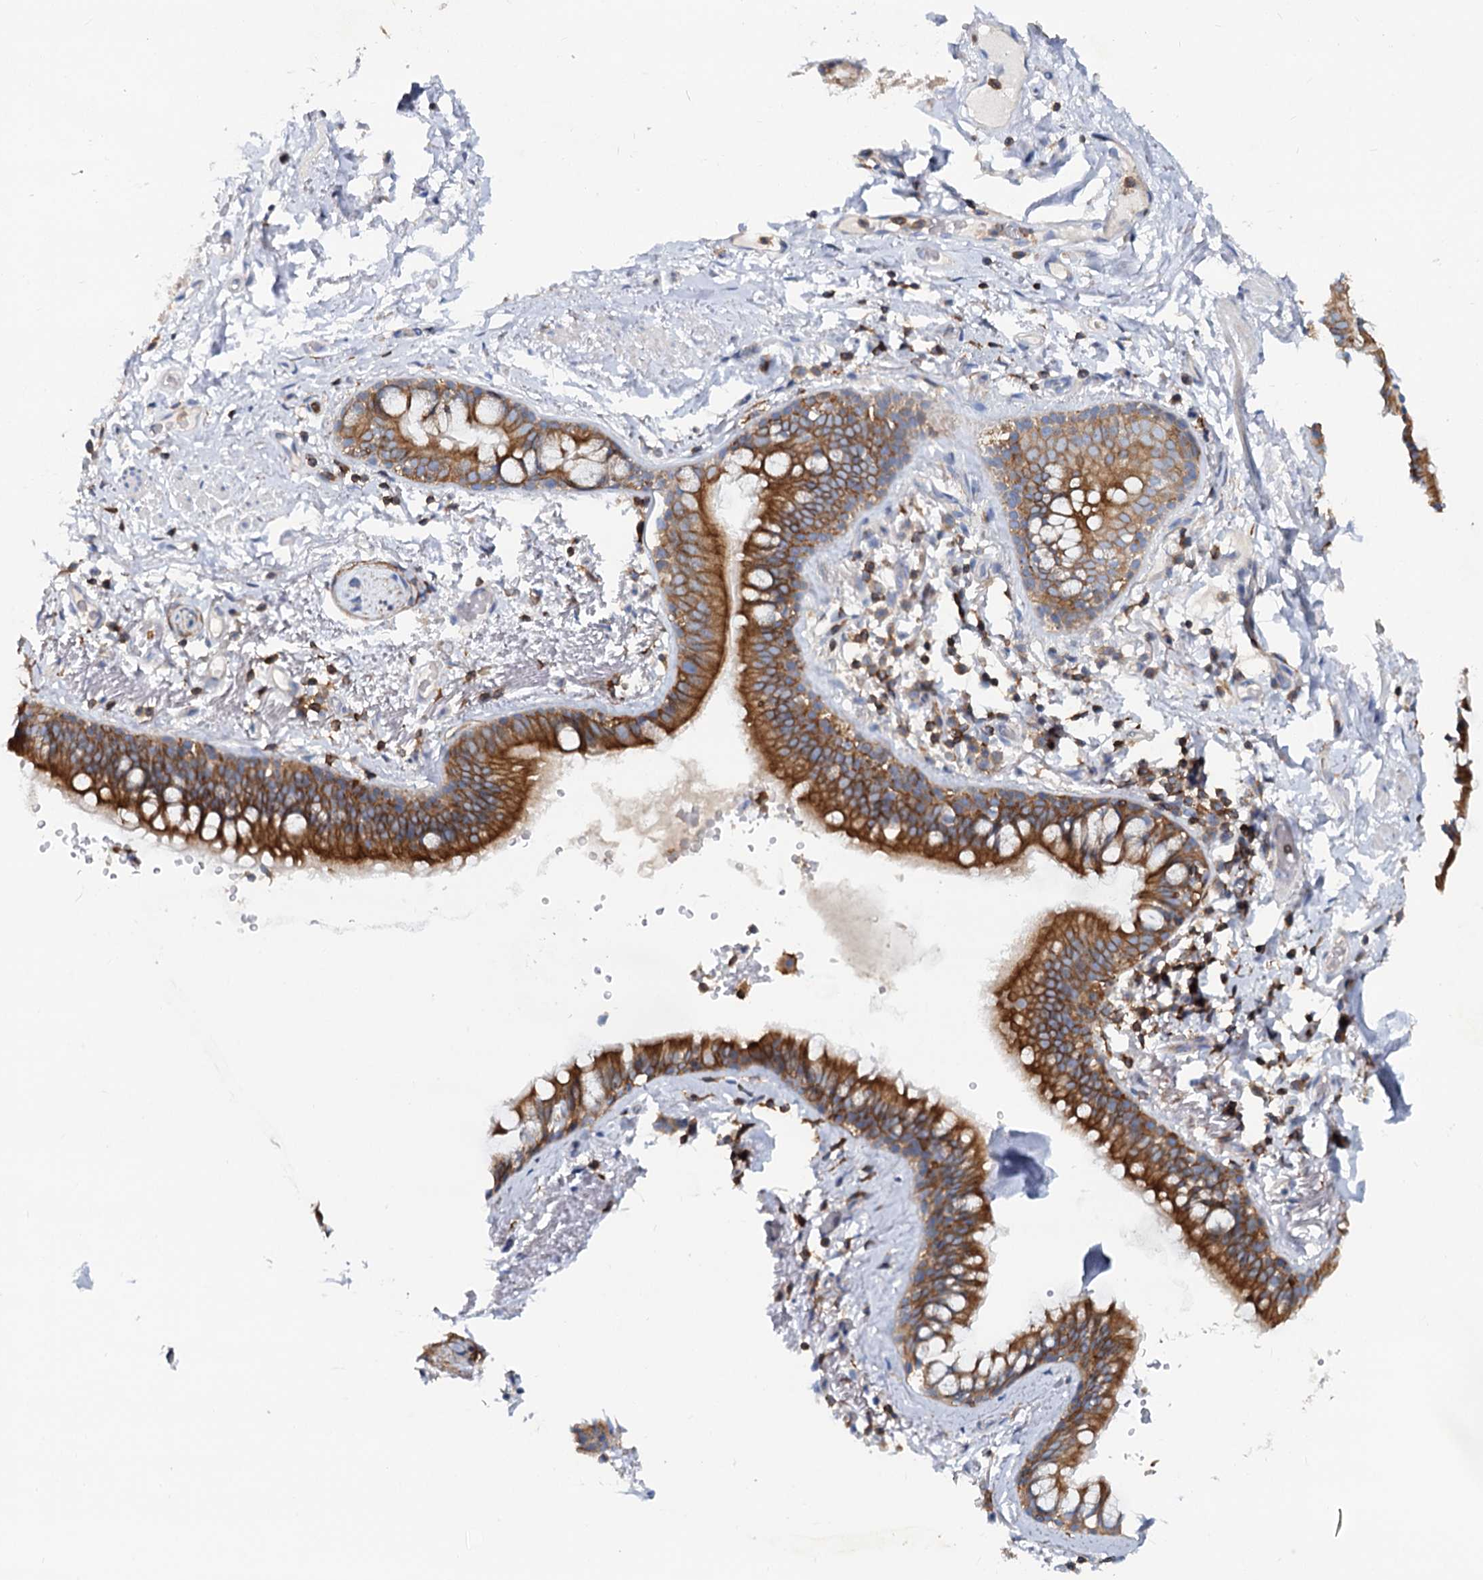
{"staining": {"intensity": "negative", "quantity": "none", "location": "none"}, "tissue": "adipose tissue", "cell_type": "Adipocytes", "image_type": "normal", "snomed": [{"axis": "morphology", "description": "Normal tissue, NOS"}, {"axis": "topography", "description": "Lymph node"}, {"axis": "topography", "description": "Bronchus"}], "caption": "Immunohistochemistry of benign adipose tissue shows no positivity in adipocytes.", "gene": "LRCH4", "patient": {"sex": "male", "age": 63}}